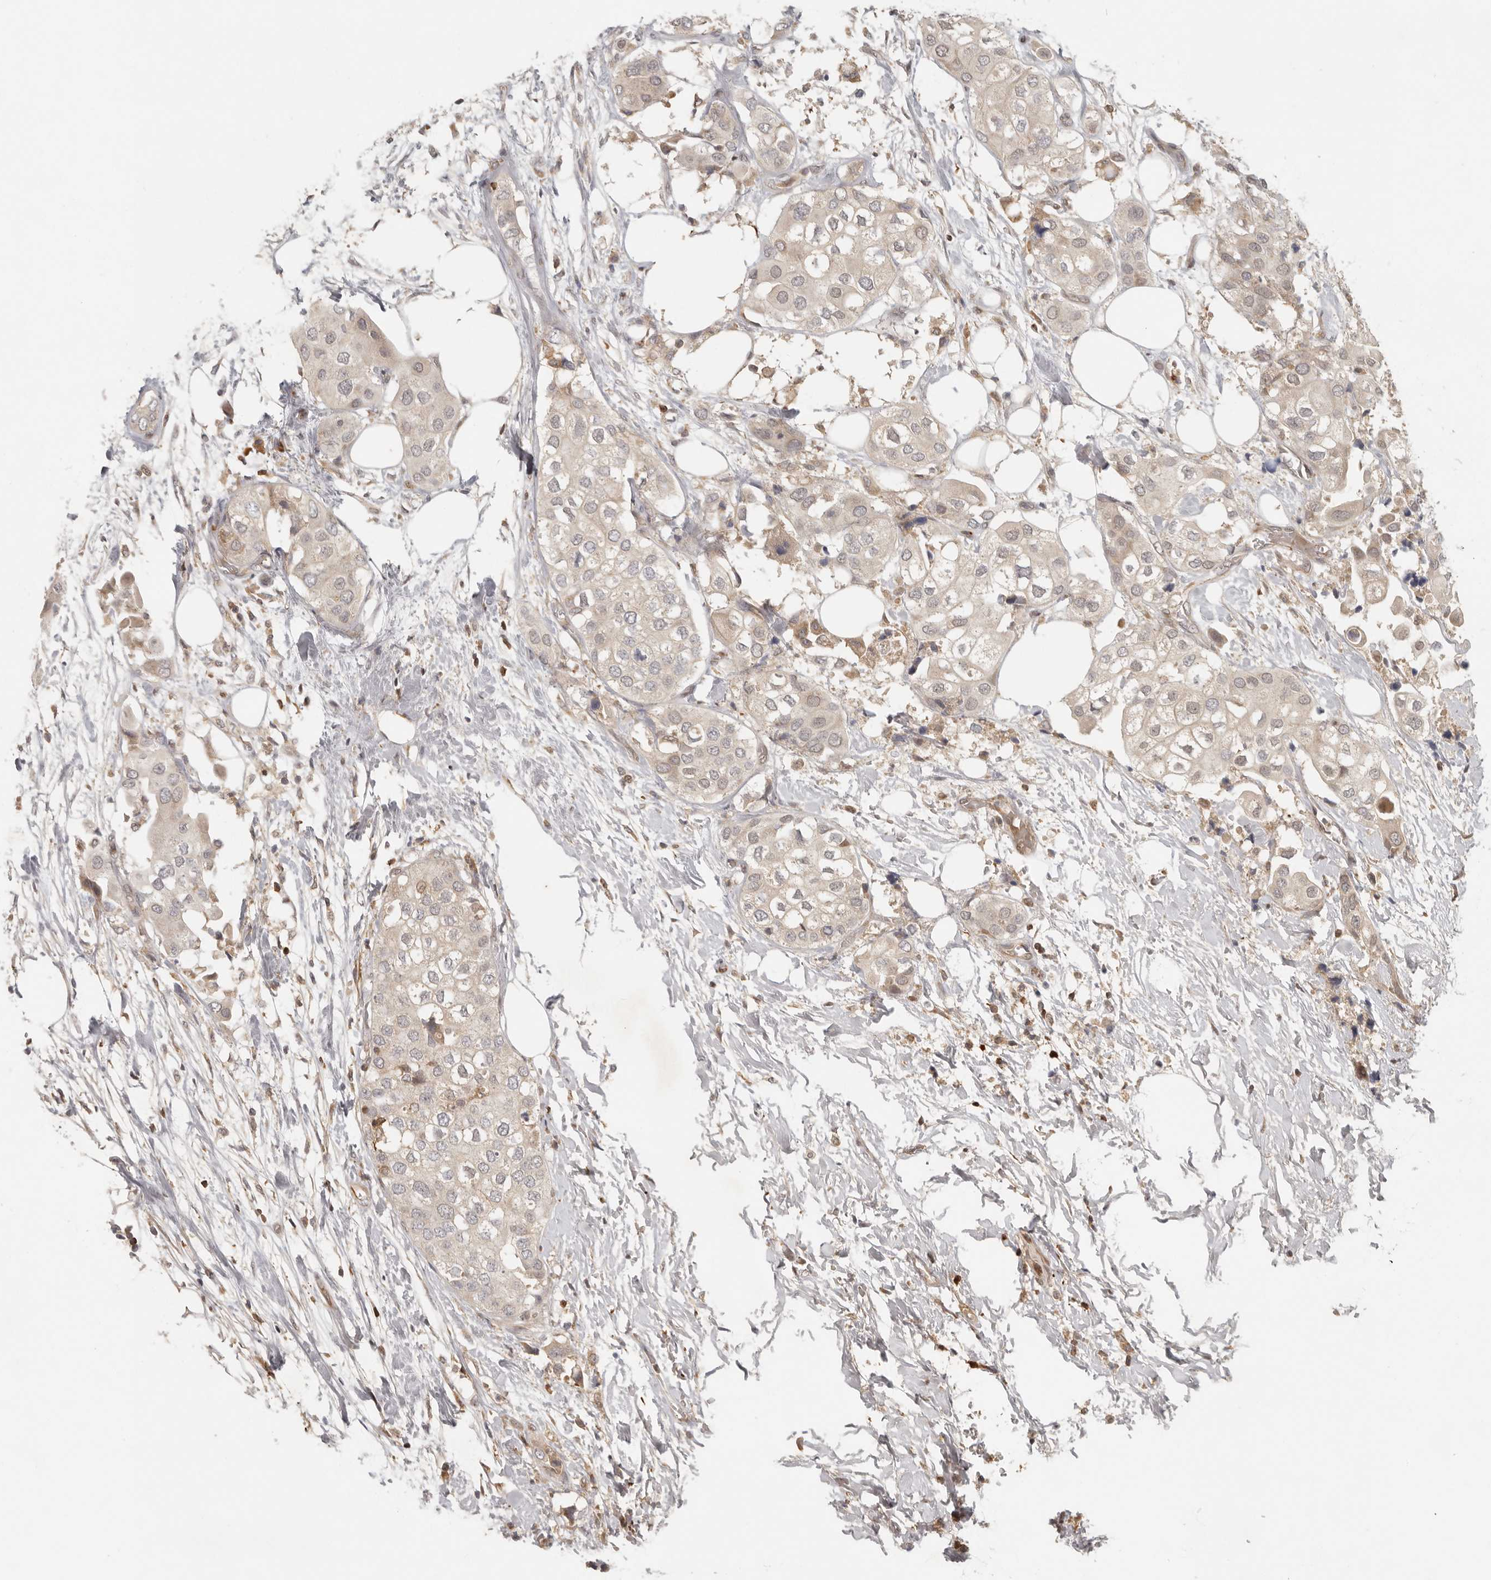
{"staining": {"intensity": "weak", "quantity": ">75%", "location": "cytoplasmic/membranous"}, "tissue": "urothelial cancer", "cell_type": "Tumor cells", "image_type": "cancer", "snomed": [{"axis": "morphology", "description": "Urothelial carcinoma, High grade"}, {"axis": "topography", "description": "Urinary bladder"}], "caption": "High-power microscopy captured an IHC micrograph of high-grade urothelial carcinoma, revealing weak cytoplasmic/membranous staining in approximately >75% of tumor cells. The staining was performed using DAB (3,3'-diaminobenzidine) to visualize the protein expression in brown, while the nuclei were stained in blue with hematoxylin (Magnification: 20x).", "gene": "AHDC1", "patient": {"sex": "male", "age": 64}}